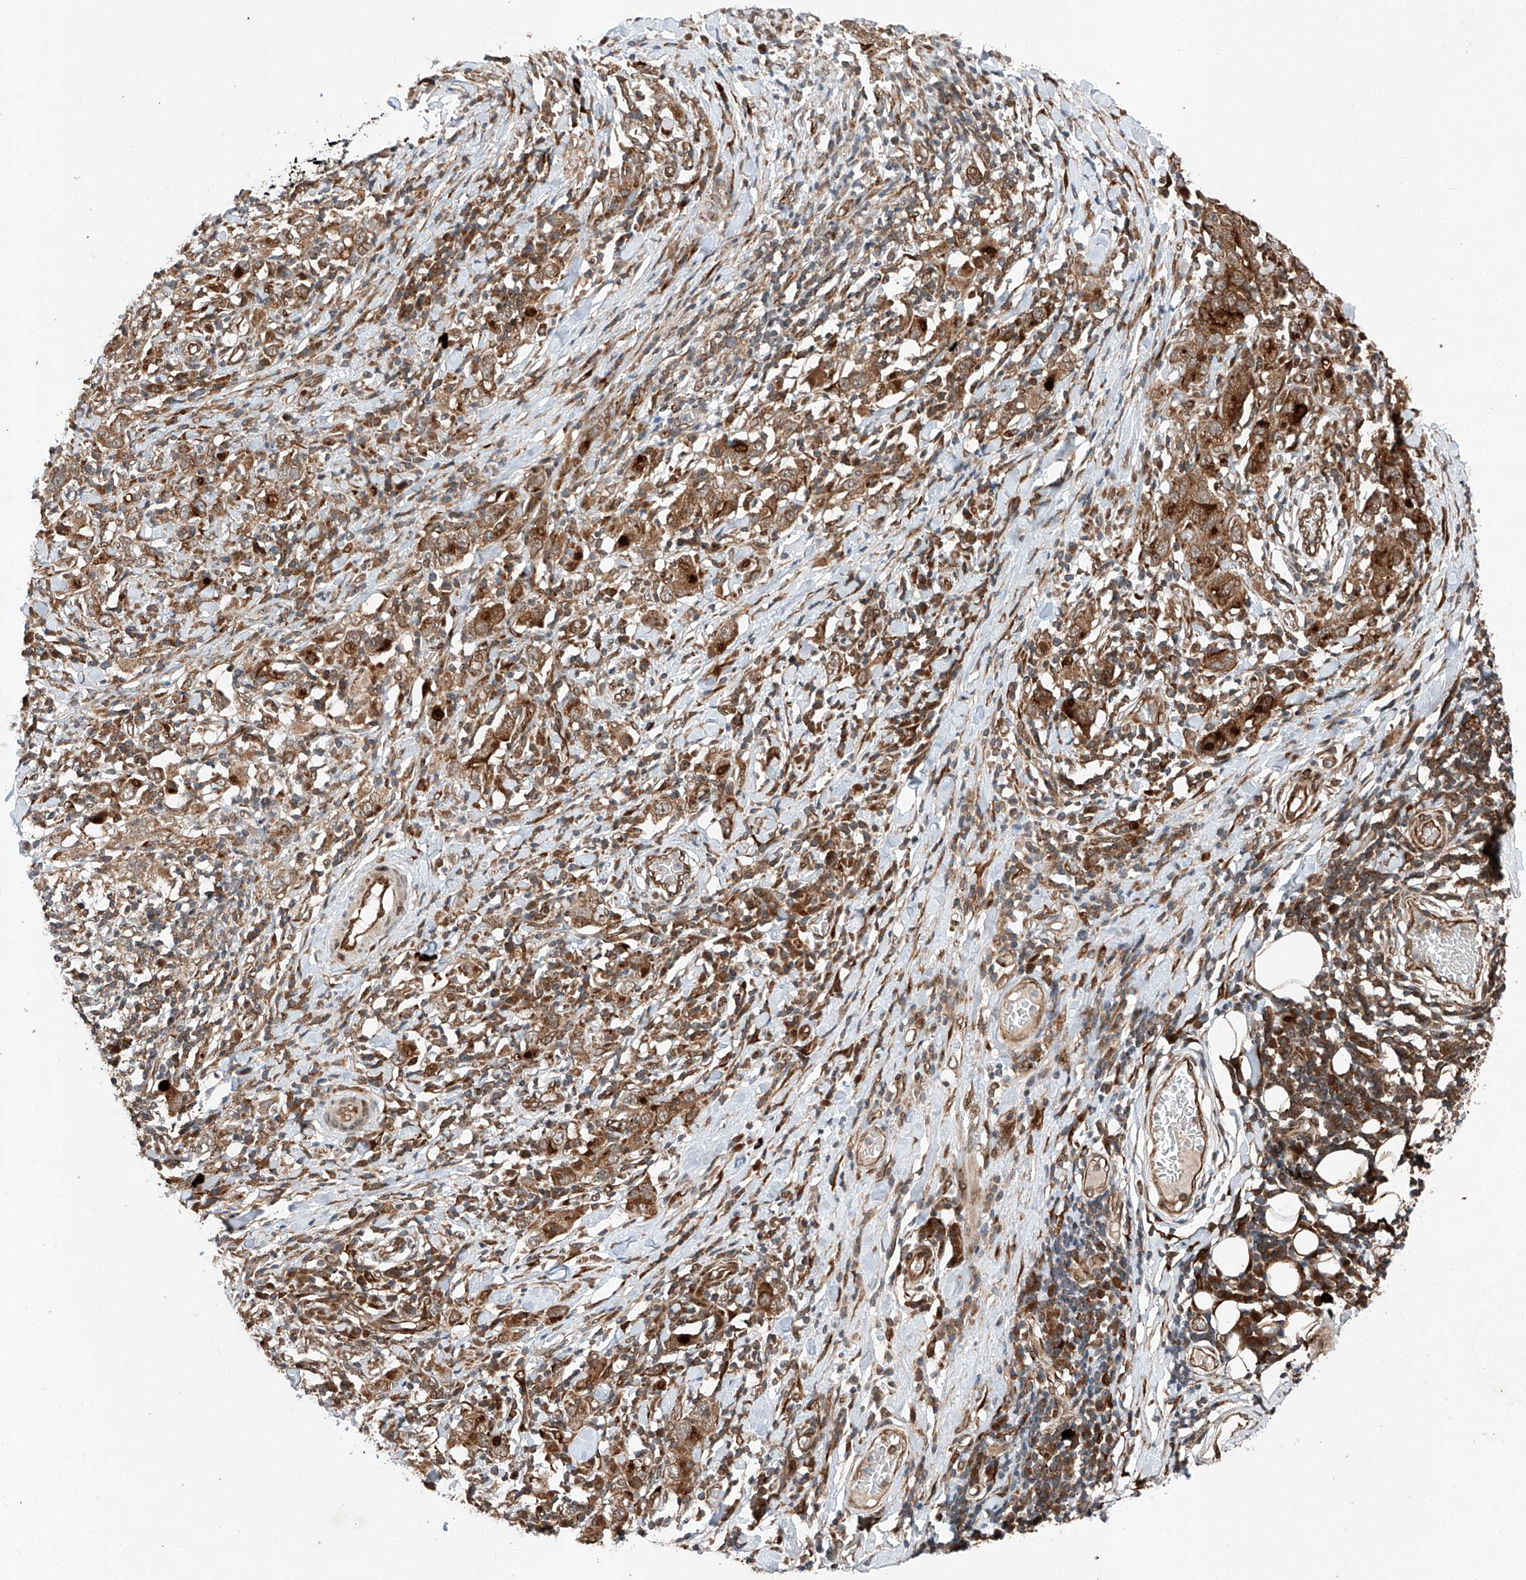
{"staining": {"intensity": "strong", "quantity": ">75%", "location": "cytoplasmic/membranous,nuclear"}, "tissue": "stomach cancer", "cell_type": "Tumor cells", "image_type": "cancer", "snomed": [{"axis": "morphology", "description": "Adenocarcinoma, NOS"}, {"axis": "topography", "description": "Stomach, upper"}], "caption": "The immunohistochemical stain highlights strong cytoplasmic/membranous and nuclear positivity in tumor cells of stomach cancer tissue. (Stains: DAB (3,3'-diaminobenzidine) in brown, nuclei in blue, Microscopy: brightfield microscopy at high magnification).", "gene": "ZFP28", "patient": {"sex": "male", "age": 62}}